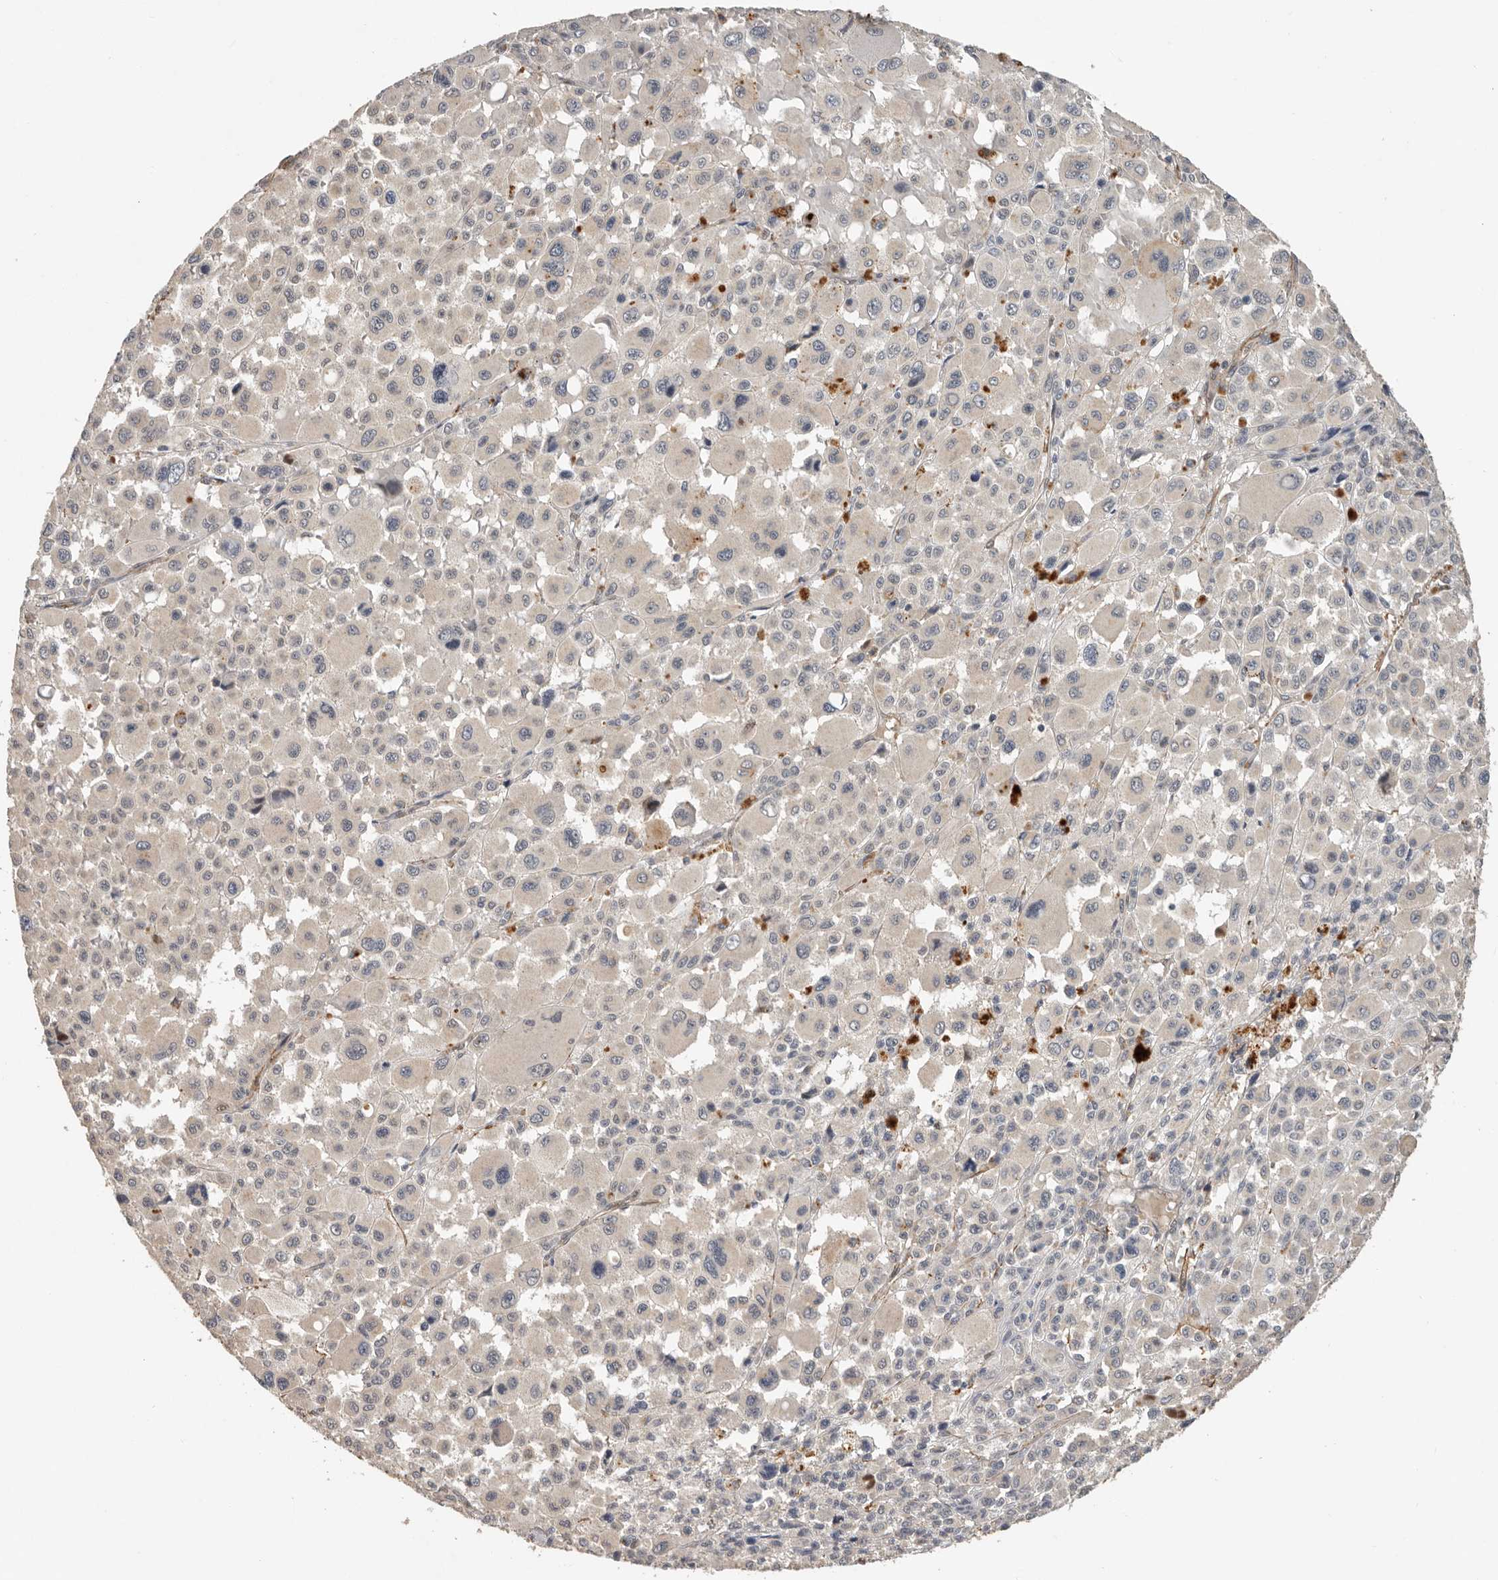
{"staining": {"intensity": "negative", "quantity": "none", "location": "none"}, "tissue": "melanoma", "cell_type": "Tumor cells", "image_type": "cancer", "snomed": [{"axis": "morphology", "description": "Malignant melanoma, Metastatic site"}, {"axis": "topography", "description": "Skin"}], "caption": "This is an immunohistochemistry (IHC) image of malignant melanoma (metastatic site). There is no staining in tumor cells.", "gene": "RNF157", "patient": {"sex": "female", "age": 74}}